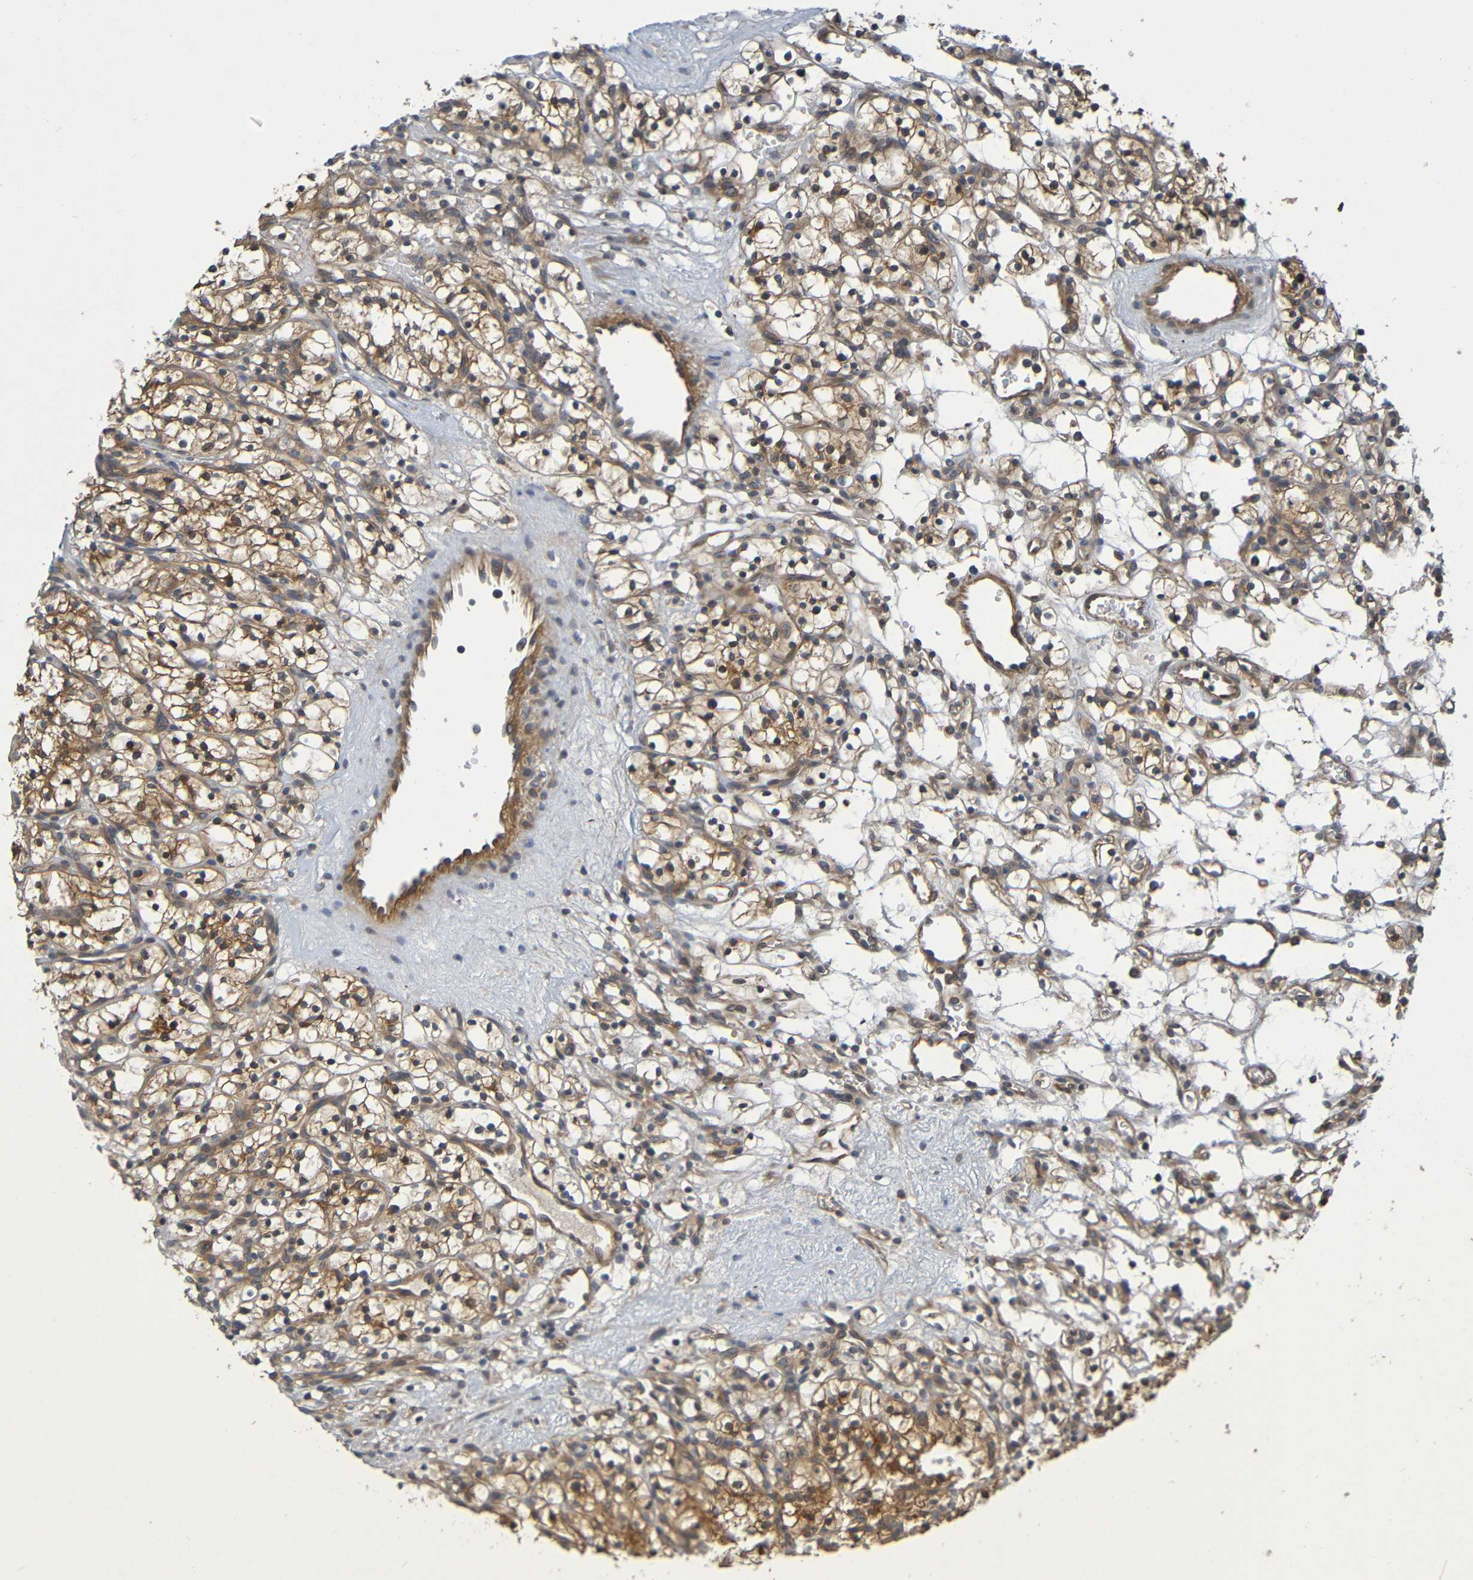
{"staining": {"intensity": "moderate", "quantity": ">75%", "location": "cytoplasmic/membranous"}, "tissue": "renal cancer", "cell_type": "Tumor cells", "image_type": "cancer", "snomed": [{"axis": "morphology", "description": "Adenocarcinoma, NOS"}, {"axis": "topography", "description": "Kidney"}], "caption": "Renal cancer tissue shows moderate cytoplasmic/membranous staining in about >75% of tumor cells", "gene": "CYP4F2", "patient": {"sex": "female", "age": 57}}